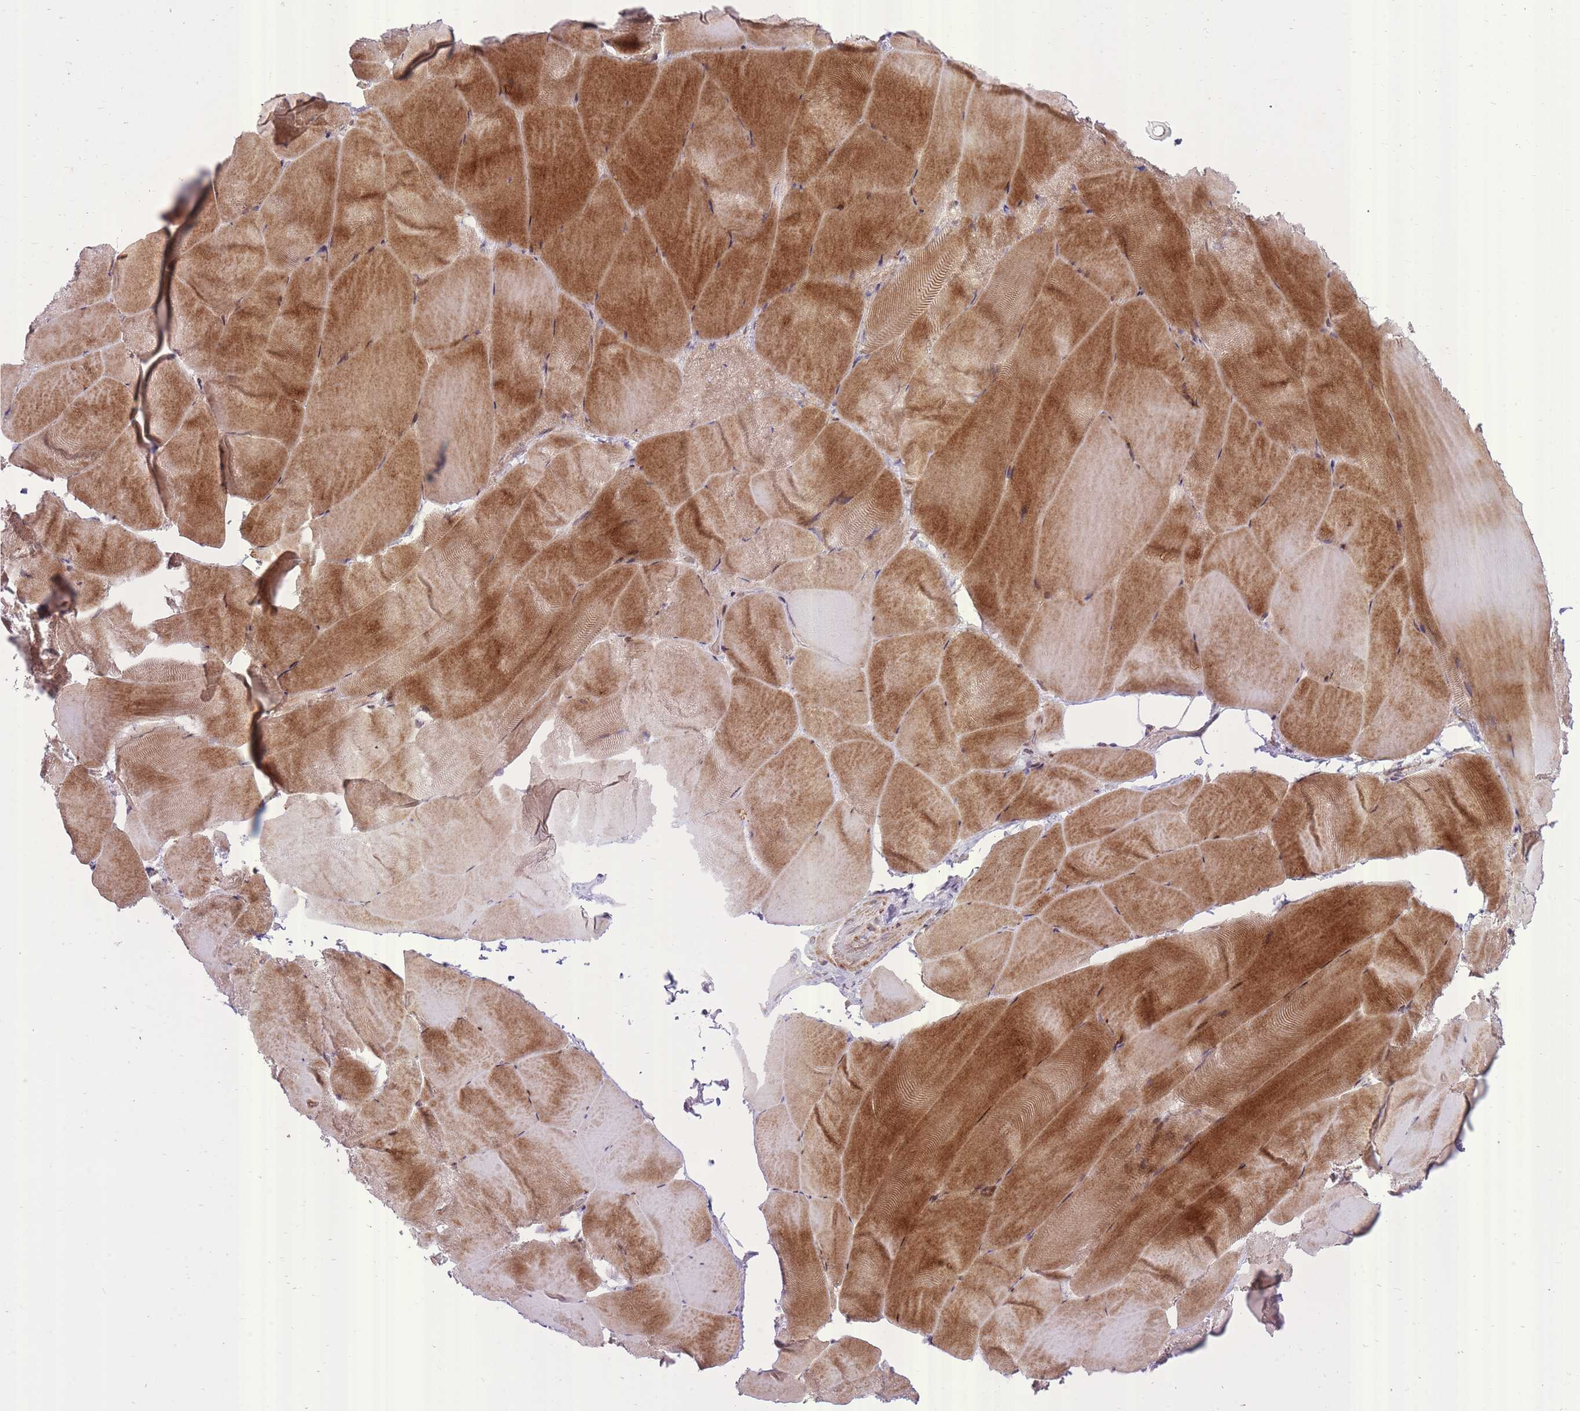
{"staining": {"intensity": "strong", "quantity": "25%-75%", "location": "cytoplasmic/membranous"}, "tissue": "skeletal muscle", "cell_type": "Myocytes", "image_type": "normal", "snomed": [{"axis": "morphology", "description": "Normal tissue, NOS"}, {"axis": "topography", "description": "Skeletal muscle"}], "caption": "Benign skeletal muscle shows strong cytoplasmic/membranous positivity in about 25%-75% of myocytes.", "gene": "SLC4A4", "patient": {"sex": "female", "age": 64}}